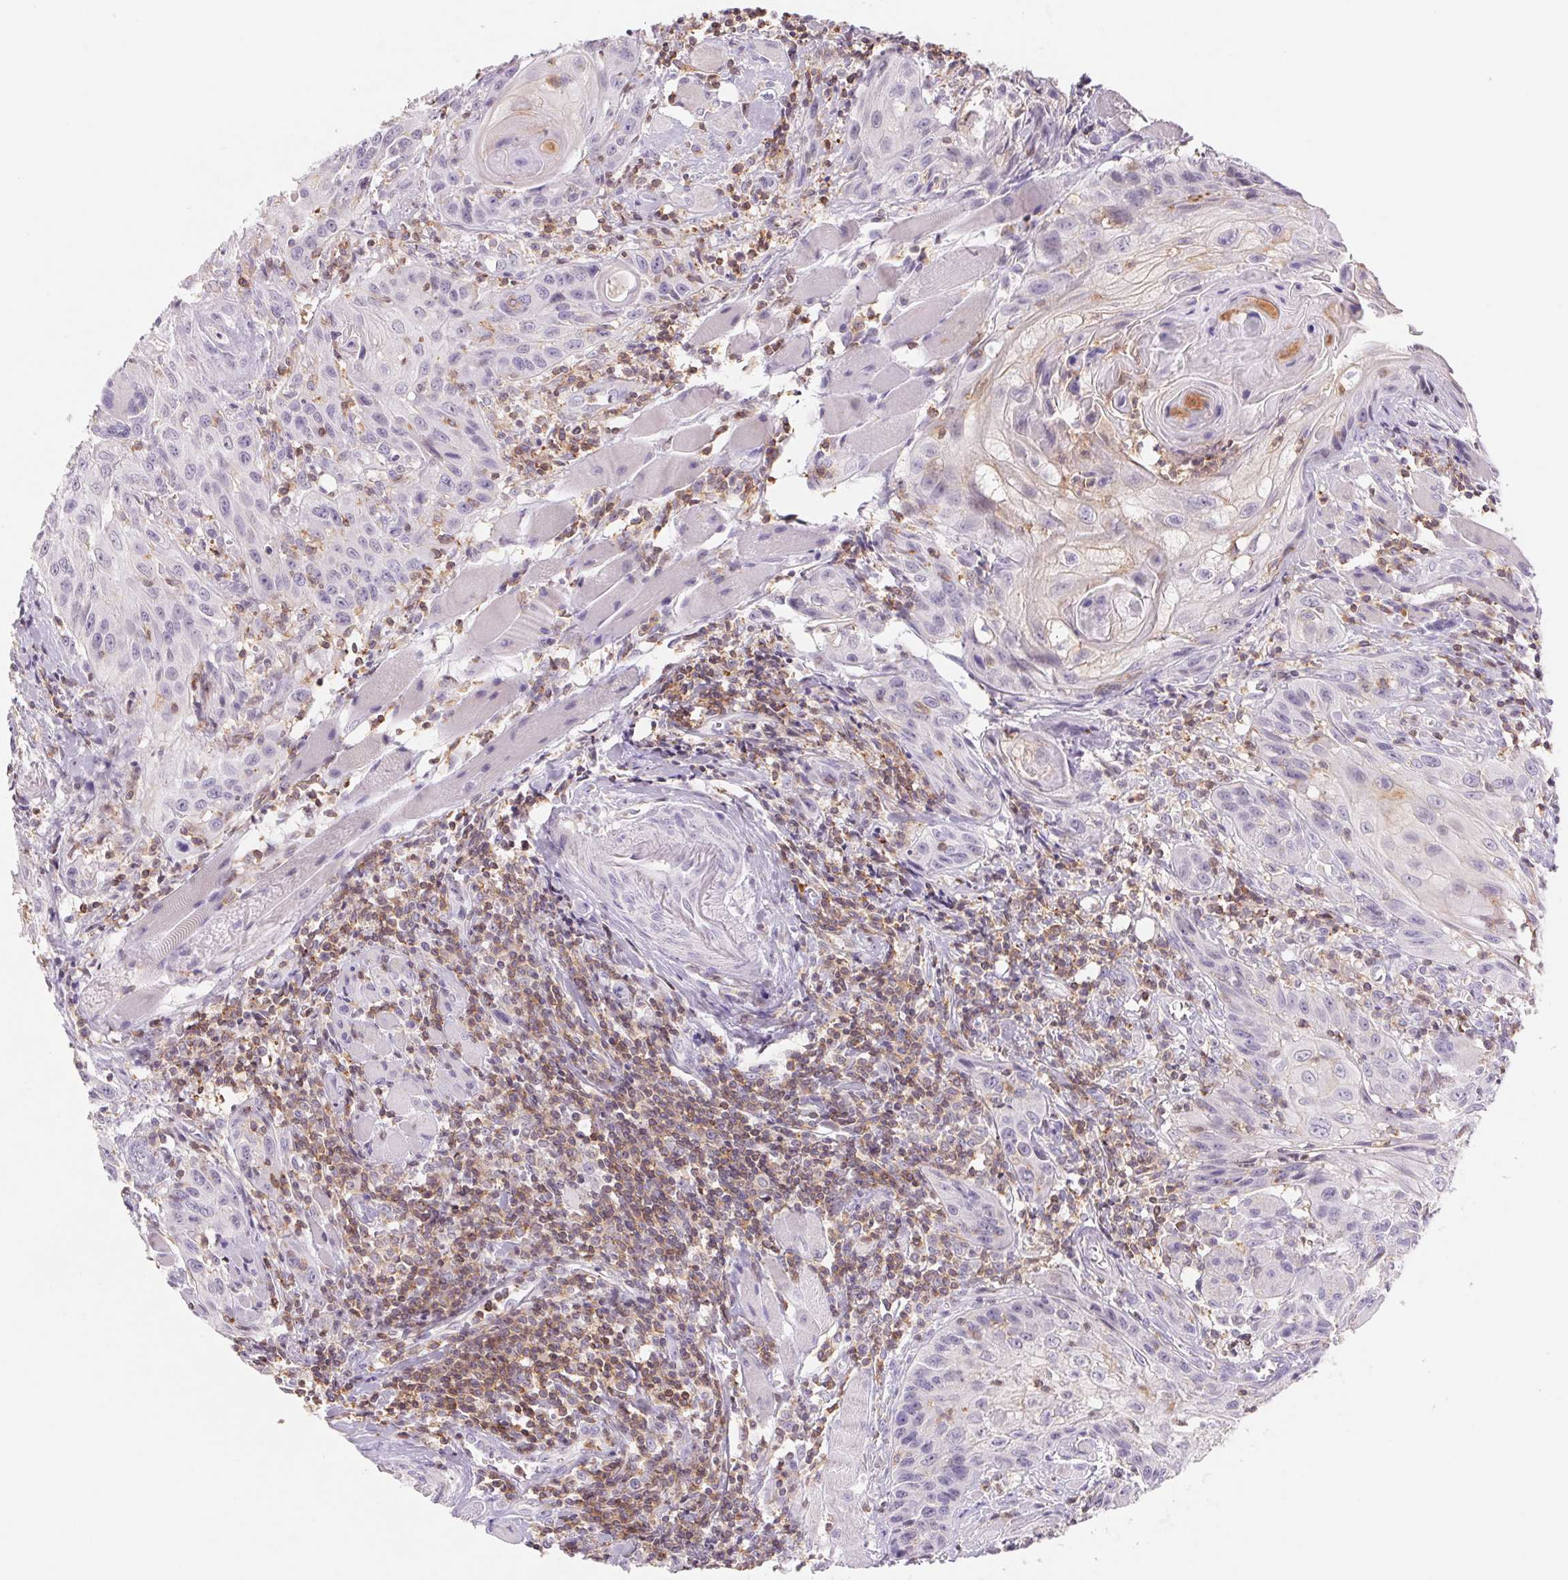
{"staining": {"intensity": "negative", "quantity": "none", "location": "none"}, "tissue": "head and neck cancer", "cell_type": "Tumor cells", "image_type": "cancer", "snomed": [{"axis": "morphology", "description": "Squamous cell carcinoma, NOS"}, {"axis": "topography", "description": "Oral tissue"}, {"axis": "topography", "description": "Head-Neck"}], "caption": "High power microscopy micrograph of an IHC histopathology image of head and neck cancer, revealing no significant staining in tumor cells. Nuclei are stained in blue.", "gene": "KIF26A", "patient": {"sex": "male", "age": 58}}